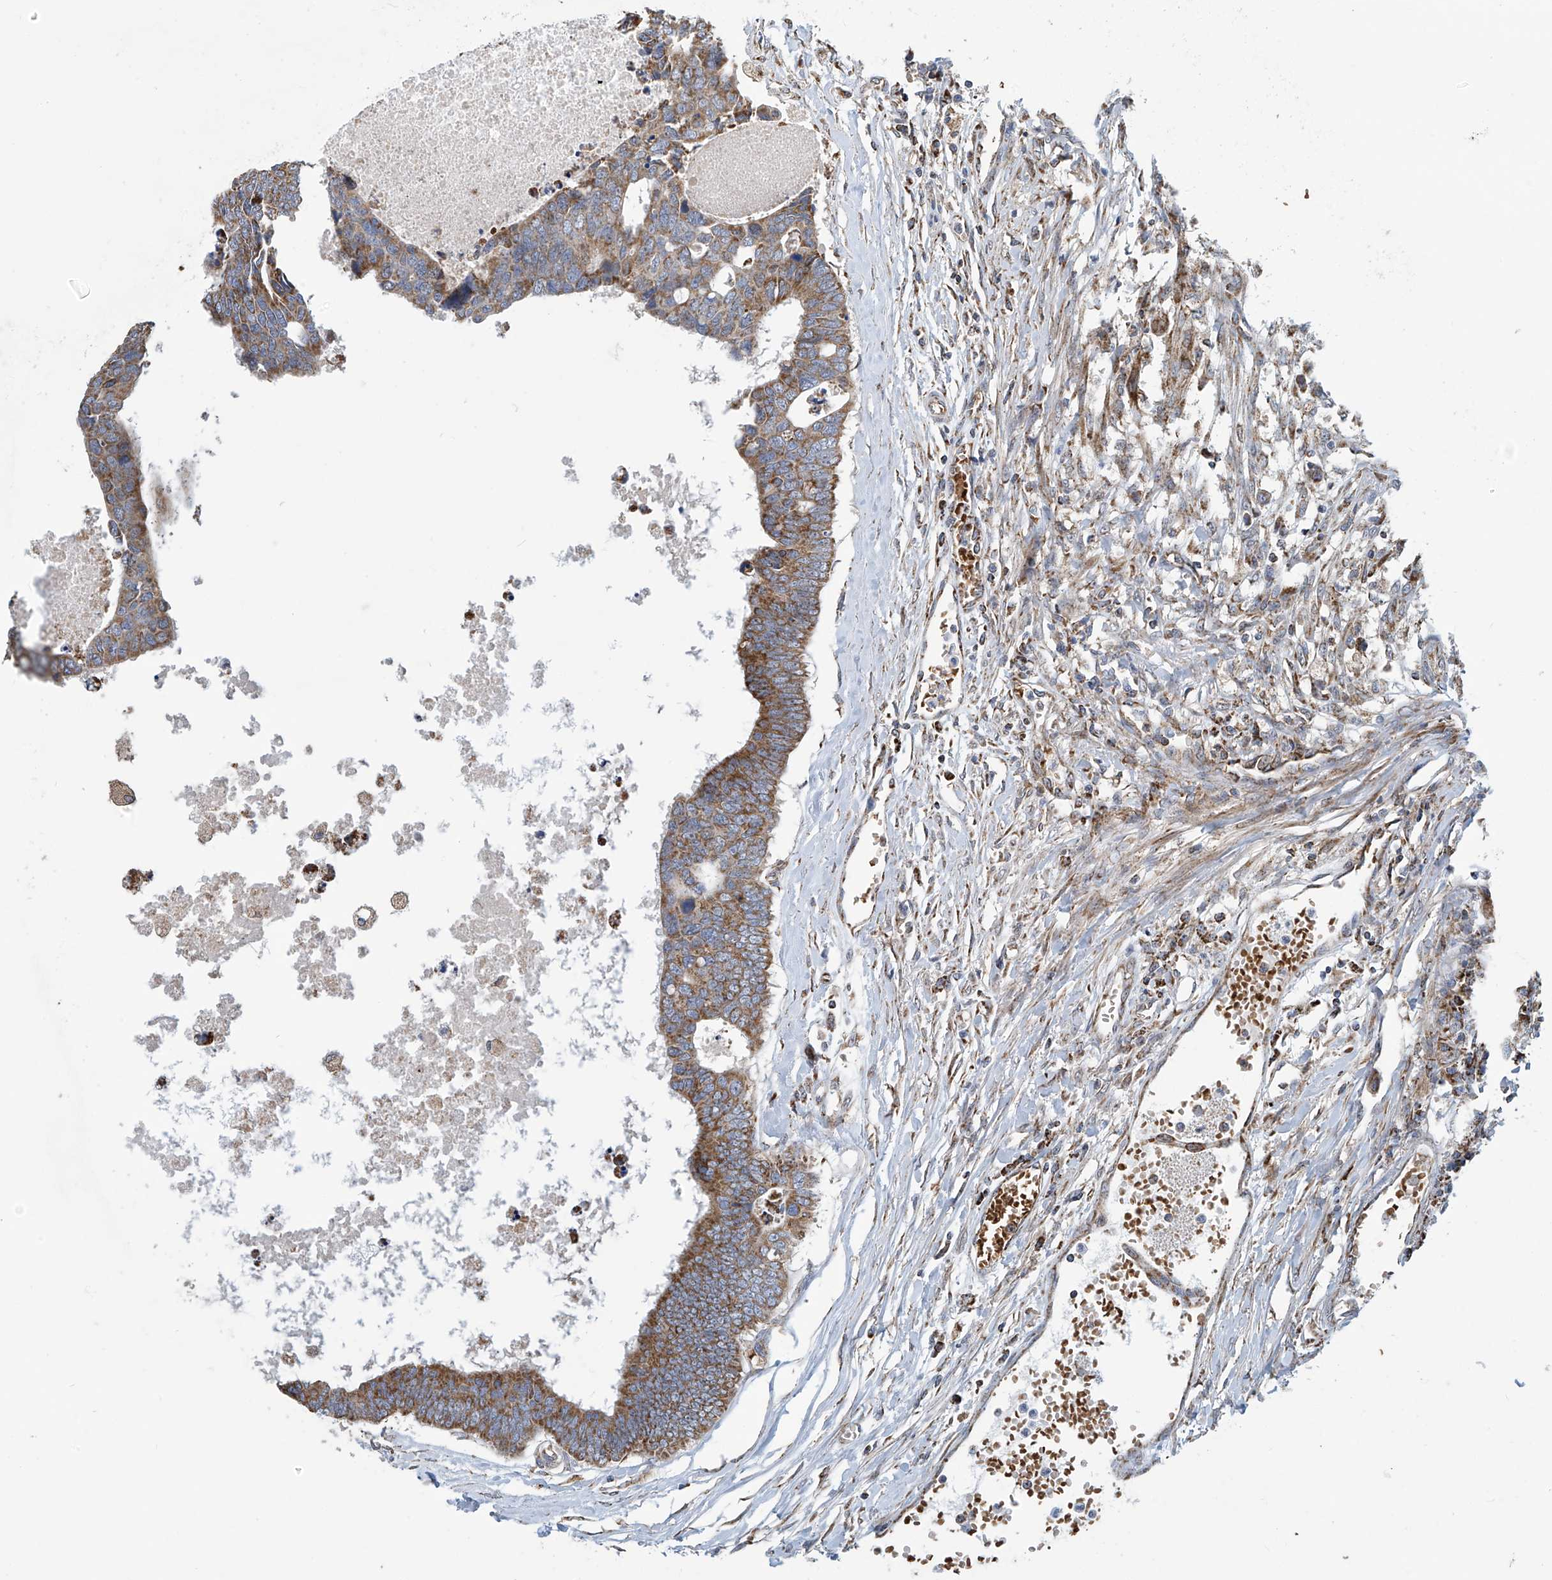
{"staining": {"intensity": "moderate", "quantity": ">75%", "location": "cytoplasmic/membranous"}, "tissue": "colorectal cancer", "cell_type": "Tumor cells", "image_type": "cancer", "snomed": [{"axis": "morphology", "description": "Adenocarcinoma, NOS"}, {"axis": "topography", "description": "Rectum"}], "caption": "Tumor cells reveal medium levels of moderate cytoplasmic/membranous staining in about >75% of cells in colorectal adenocarcinoma.", "gene": "COMMD1", "patient": {"sex": "male", "age": 84}}